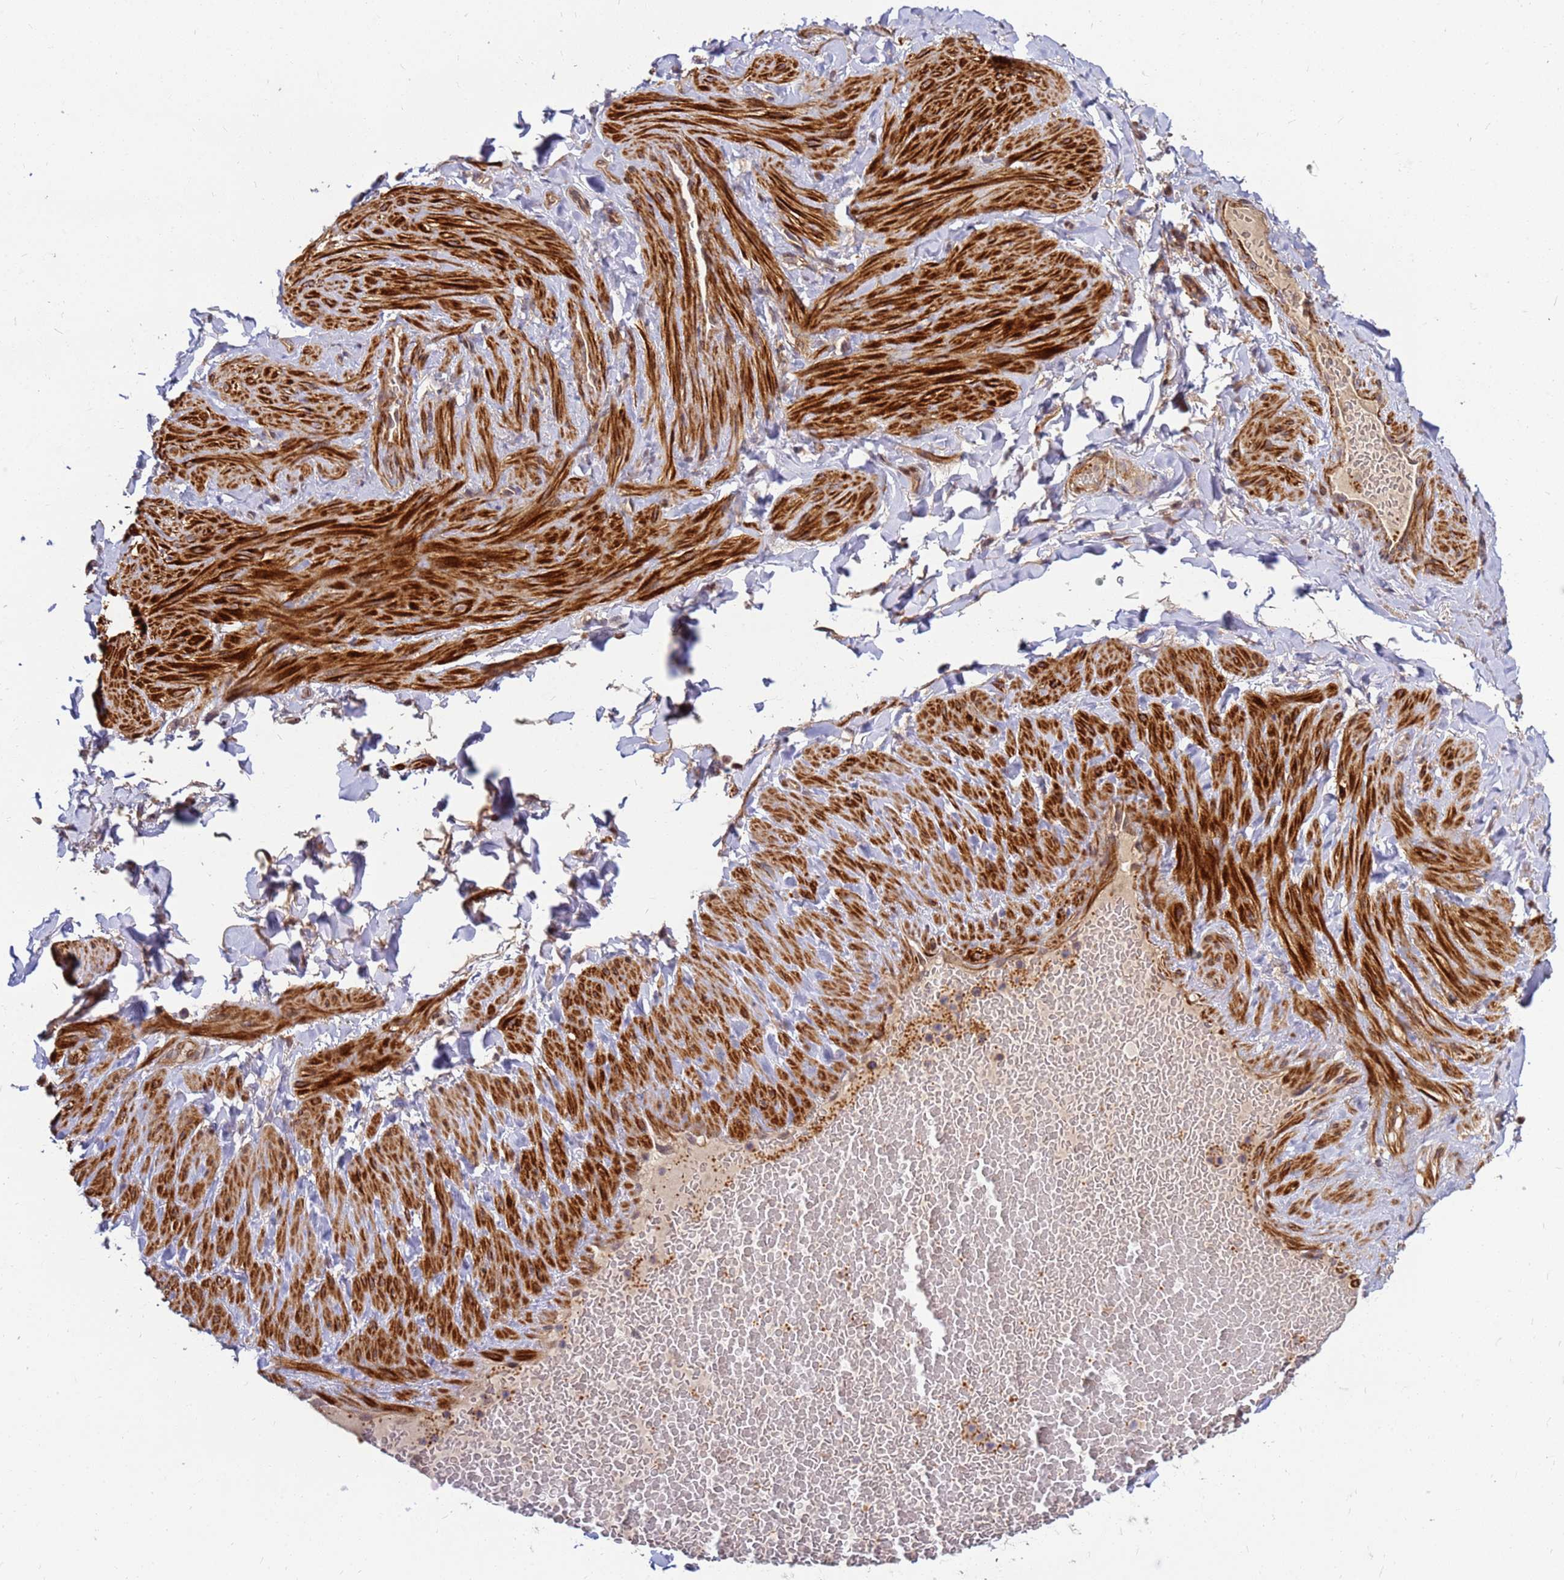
{"staining": {"intensity": "moderate", "quantity": ">75%", "location": "cytoplasmic/membranous"}, "tissue": "soft tissue", "cell_type": "Fibroblasts", "image_type": "normal", "snomed": [{"axis": "morphology", "description": "Normal tissue, NOS"}, {"axis": "topography", "description": "Soft tissue"}, {"axis": "topography", "description": "Vascular tissue"}], "caption": "Immunohistochemistry (DAB) staining of benign human soft tissue demonstrates moderate cytoplasmic/membranous protein expression in approximately >75% of fibroblasts. (IHC, brightfield microscopy, high magnification).", "gene": "DUS4L", "patient": {"sex": "male", "age": 54}}